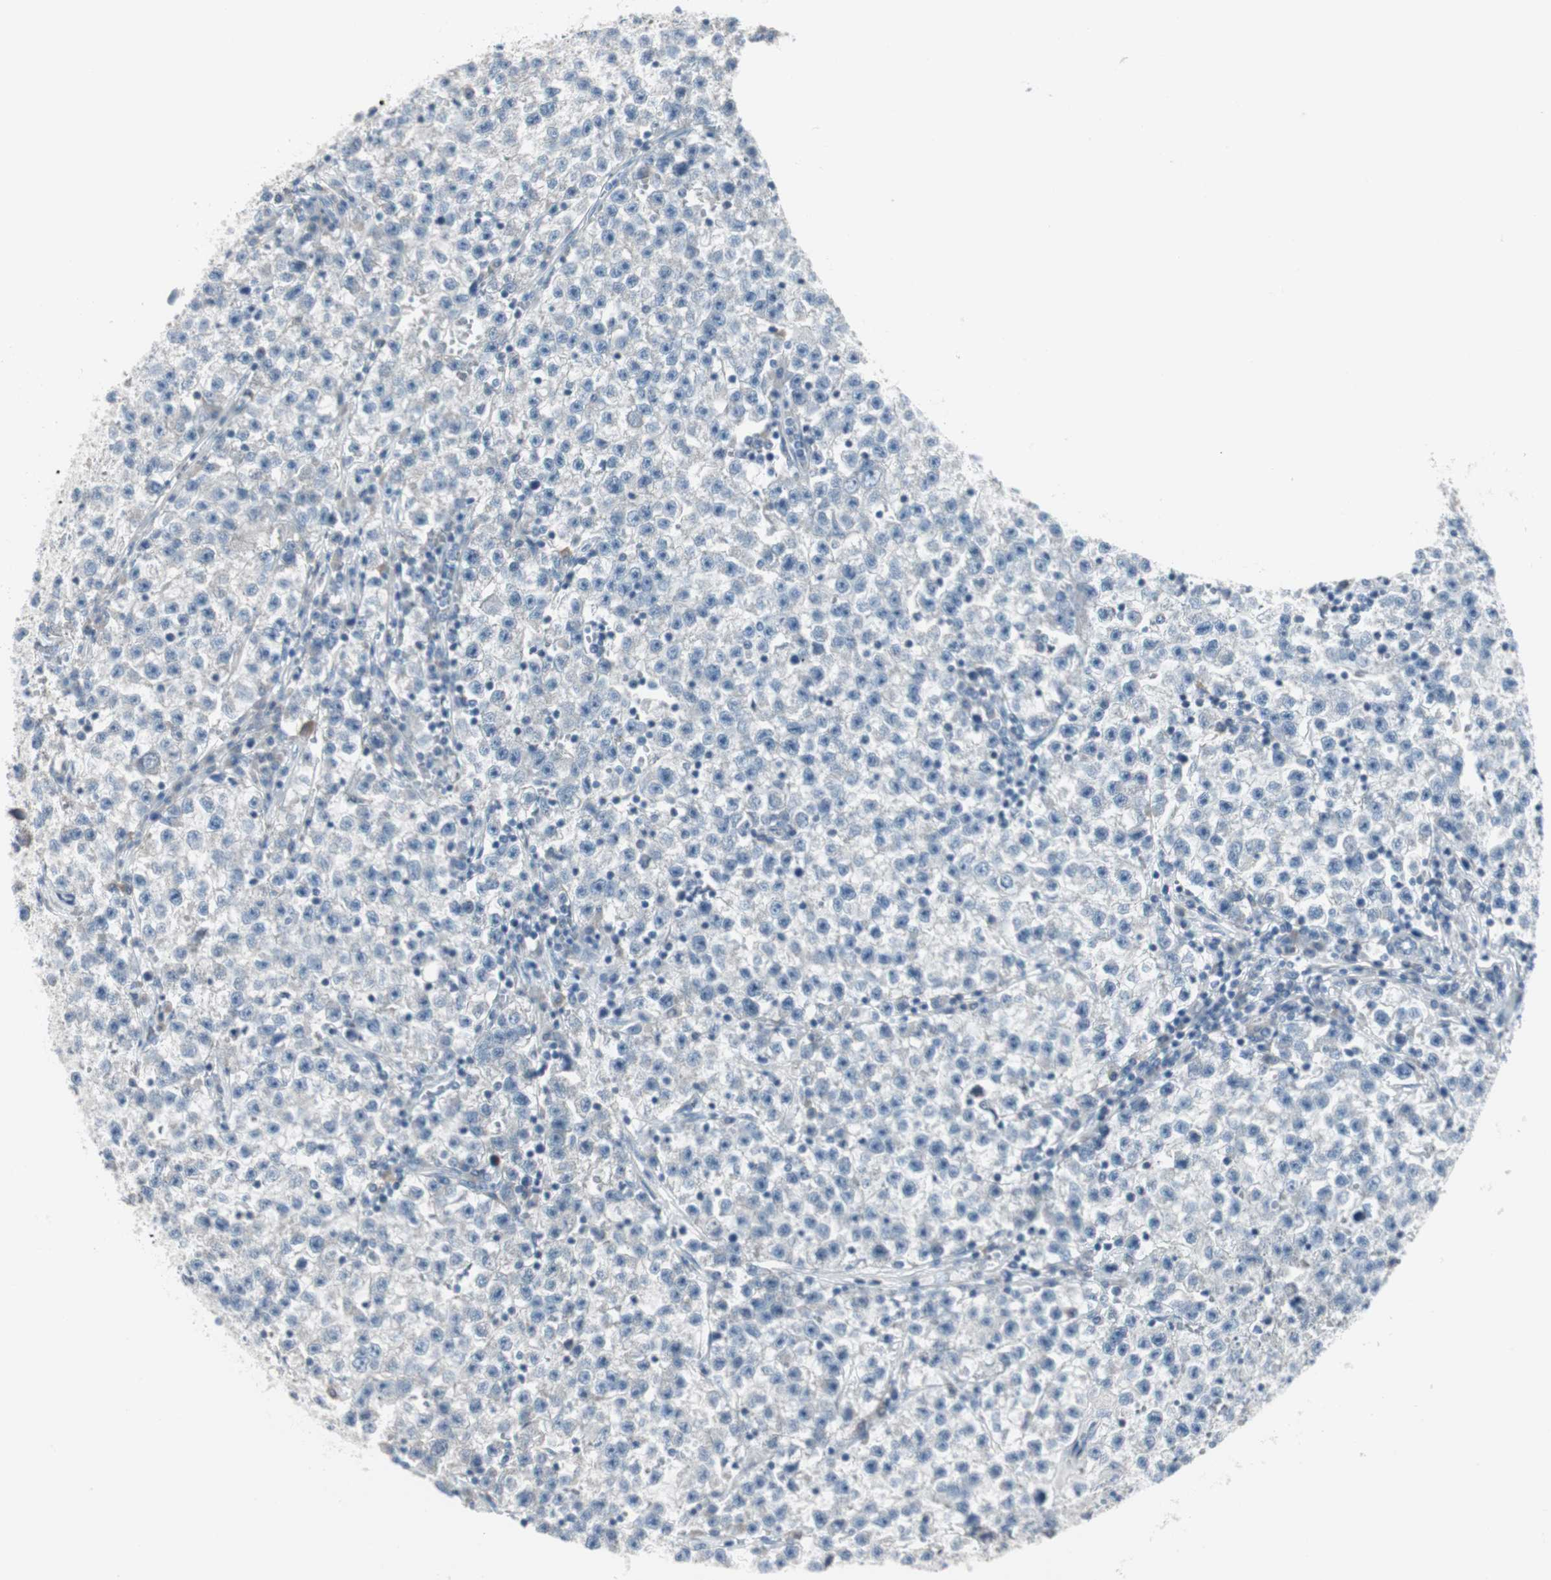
{"staining": {"intensity": "negative", "quantity": "none", "location": "none"}, "tissue": "testis cancer", "cell_type": "Tumor cells", "image_type": "cancer", "snomed": [{"axis": "morphology", "description": "Seminoma, NOS"}, {"axis": "topography", "description": "Testis"}], "caption": "A high-resolution image shows immunohistochemistry (IHC) staining of testis seminoma, which shows no significant staining in tumor cells.", "gene": "PIGR", "patient": {"sex": "male", "age": 22}}